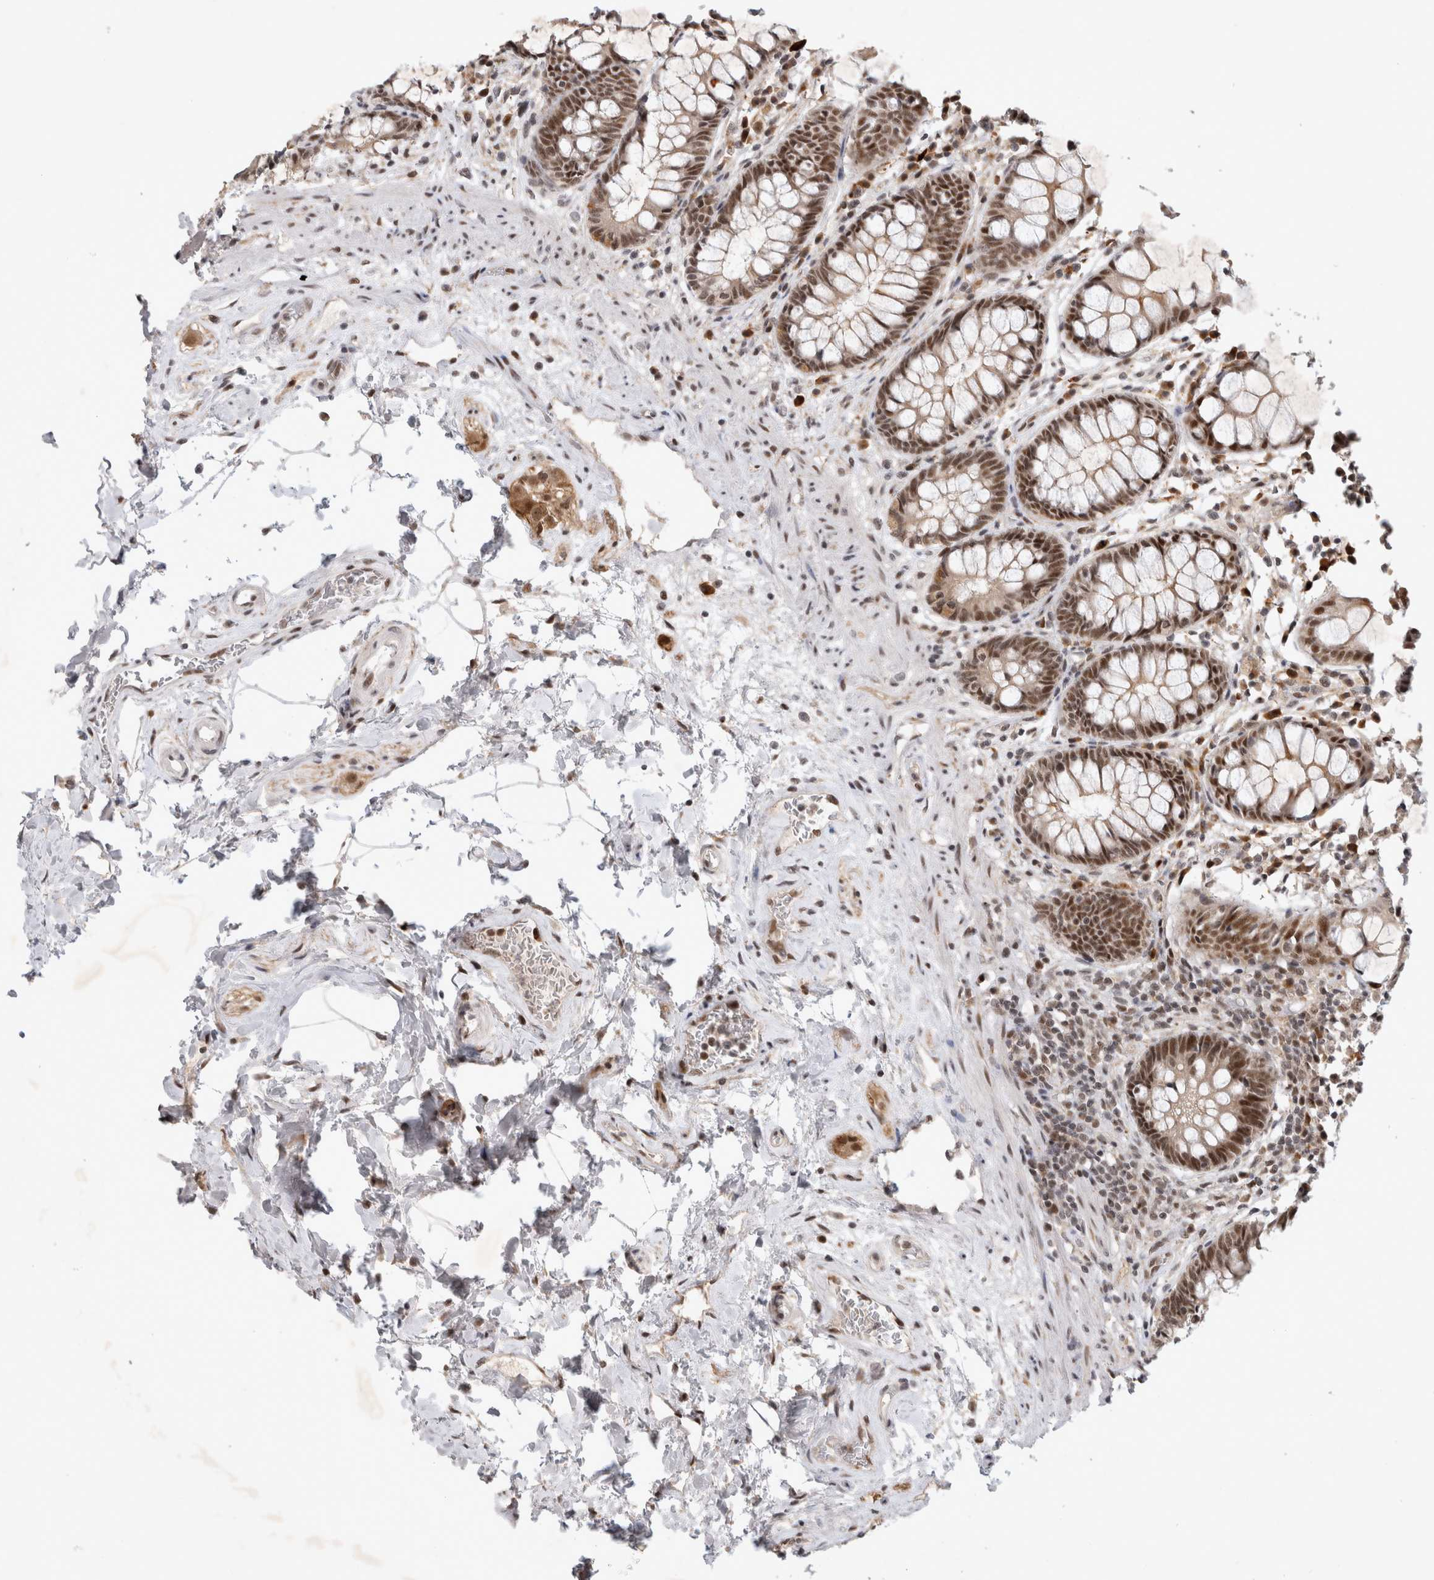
{"staining": {"intensity": "strong", "quantity": ">75%", "location": "nuclear"}, "tissue": "rectum", "cell_type": "Glandular cells", "image_type": "normal", "snomed": [{"axis": "morphology", "description": "Normal tissue, NOS"}, {"axis": "topography", "description": "Rectum"}], "caption": "Immunohistochemistry image of unremarkable human rectum stained for a protein (brown), which reveals high levels of strong nuclear staining in about >75% of glandular cells.", "gene": "HESX1", "patient": {"sex": "male", "age": 64}}